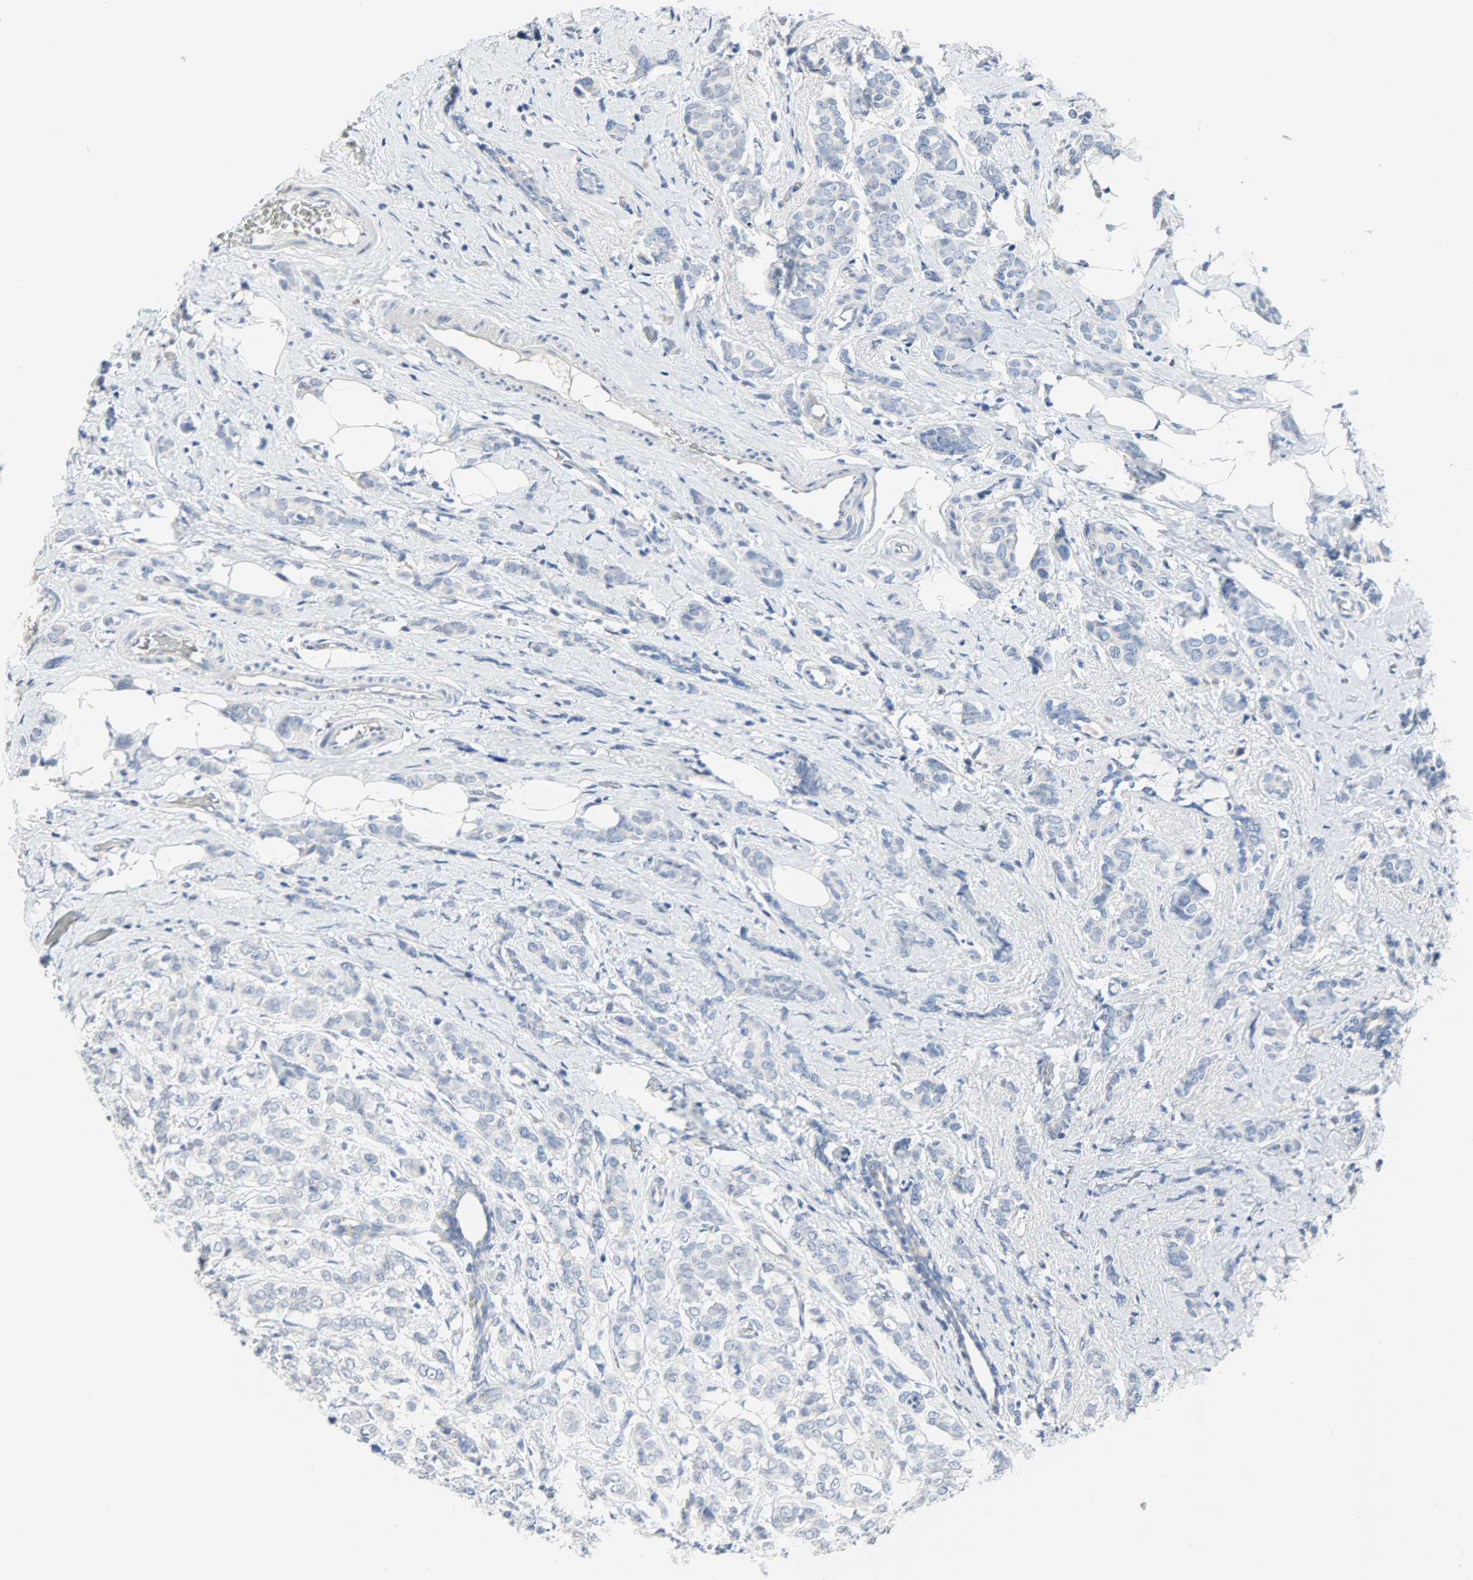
{"staining": {"intensity": "negative", "quantity": "none", "location": "none"}, "tissue": "breast cancer", "cell_type": "Tumor cells", "image_type": "cancer", "snomed": [{"axis": "morphology", "description": "Lobular carcinoma"}, {"axis": "topography", "description": "Breast"}], "caption": "High power microscopy photomicrograph of an IHC histopathology image of breast cancer, revealing no significant positivity in tumor cells.", "gene": "CEBPE", "patient": {"sex": "female", "age": 60}}